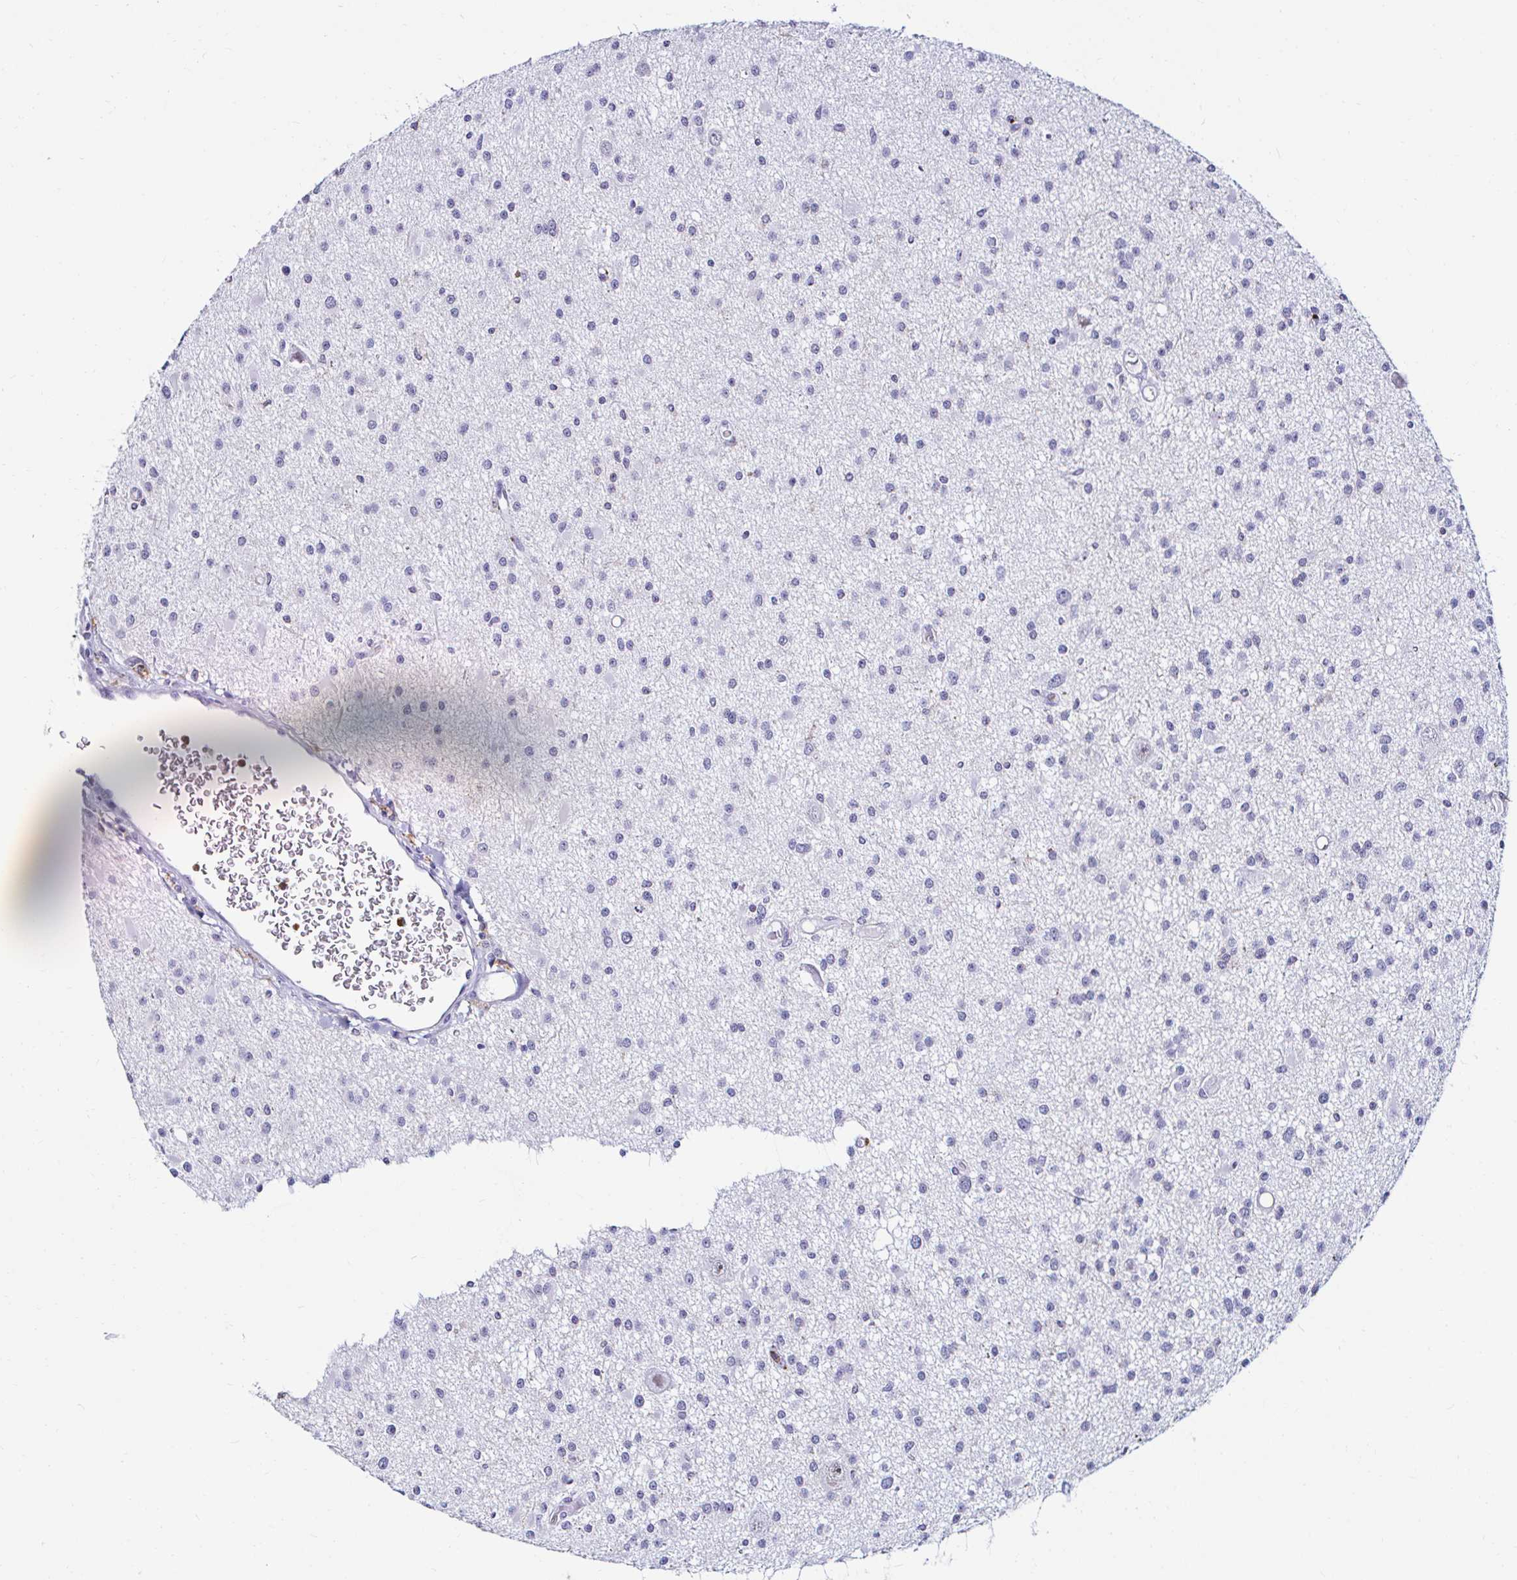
{"staining": {"intensity": "negative", "quantity": "none", "location": "none"}, "tissue": "glioma", "cell_type": "Tumor cells", "image_type": "cancer", "snomed": [{"axis": "morphology", "description": "Glioma, malignant, High grade"}, {"axis": "topography", "description": "Brain"}], "caption": "DAB immunohistochemical staining of malignant glioma (high-grade) shows no significant staining in tumor cells.", "gene": "CYBB", "patient": {"sex": "male", "age": 54}}